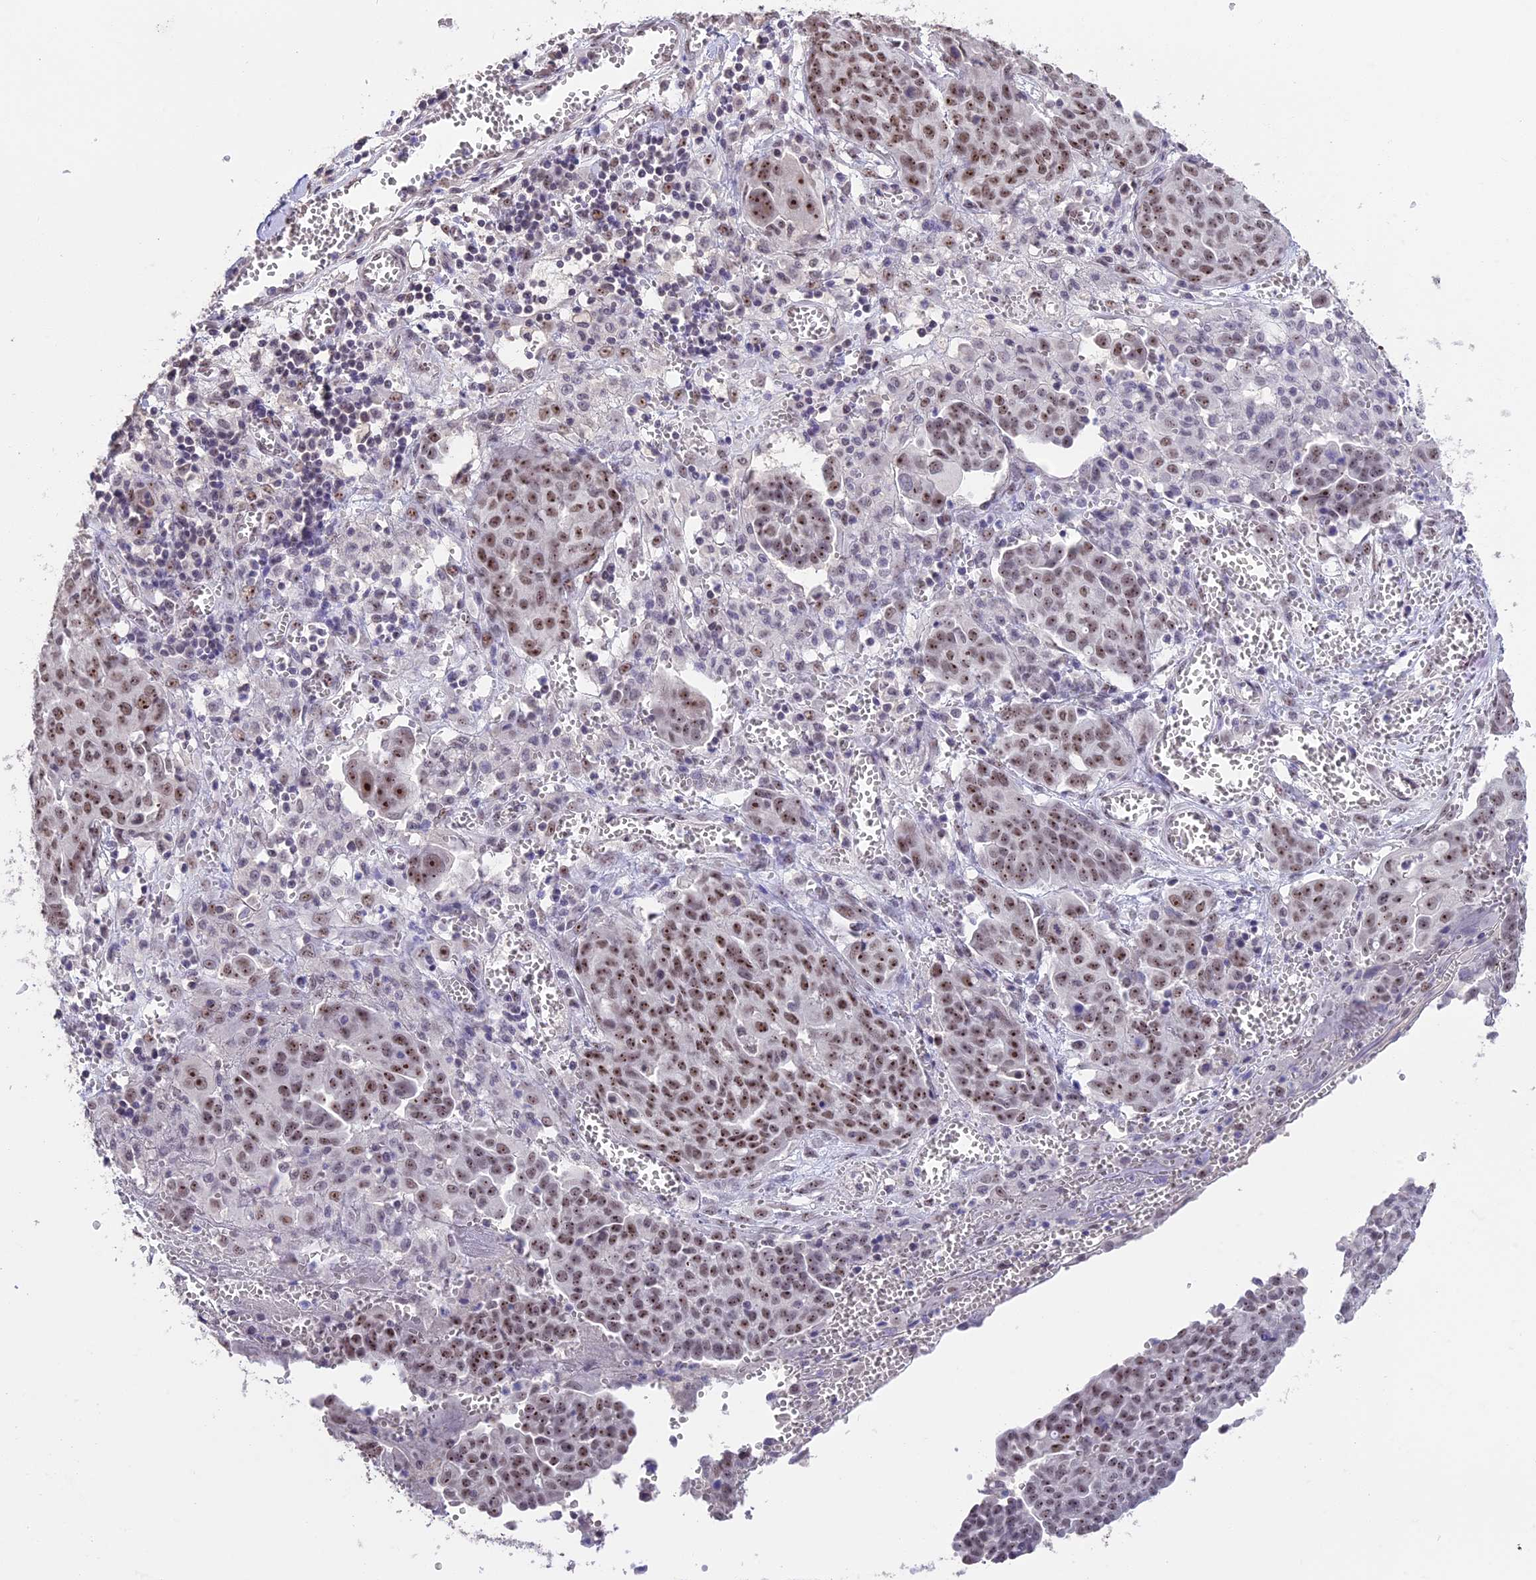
{"staining": {"intensity": "moderate", "quantity": ">75%", "location": "nuclear"}, "tissue": "ovarian cancer", "cell_type": "Tumor cells", "image_type": "cancer", "snomed": [{"axis": "morphology", "description": "Cystadenocarcinoma, serous, NOS"}, {"axis": "topography", "description": "Soft tissue"}, {"axis": "topography", "description": "Ovary"}], "caption": "Moderate nuclear staining is present in approximately >75% of tumor cells in ovarian cancer.", "gene": "SETD2", "patient": {"sex": "female", "age": 57}}